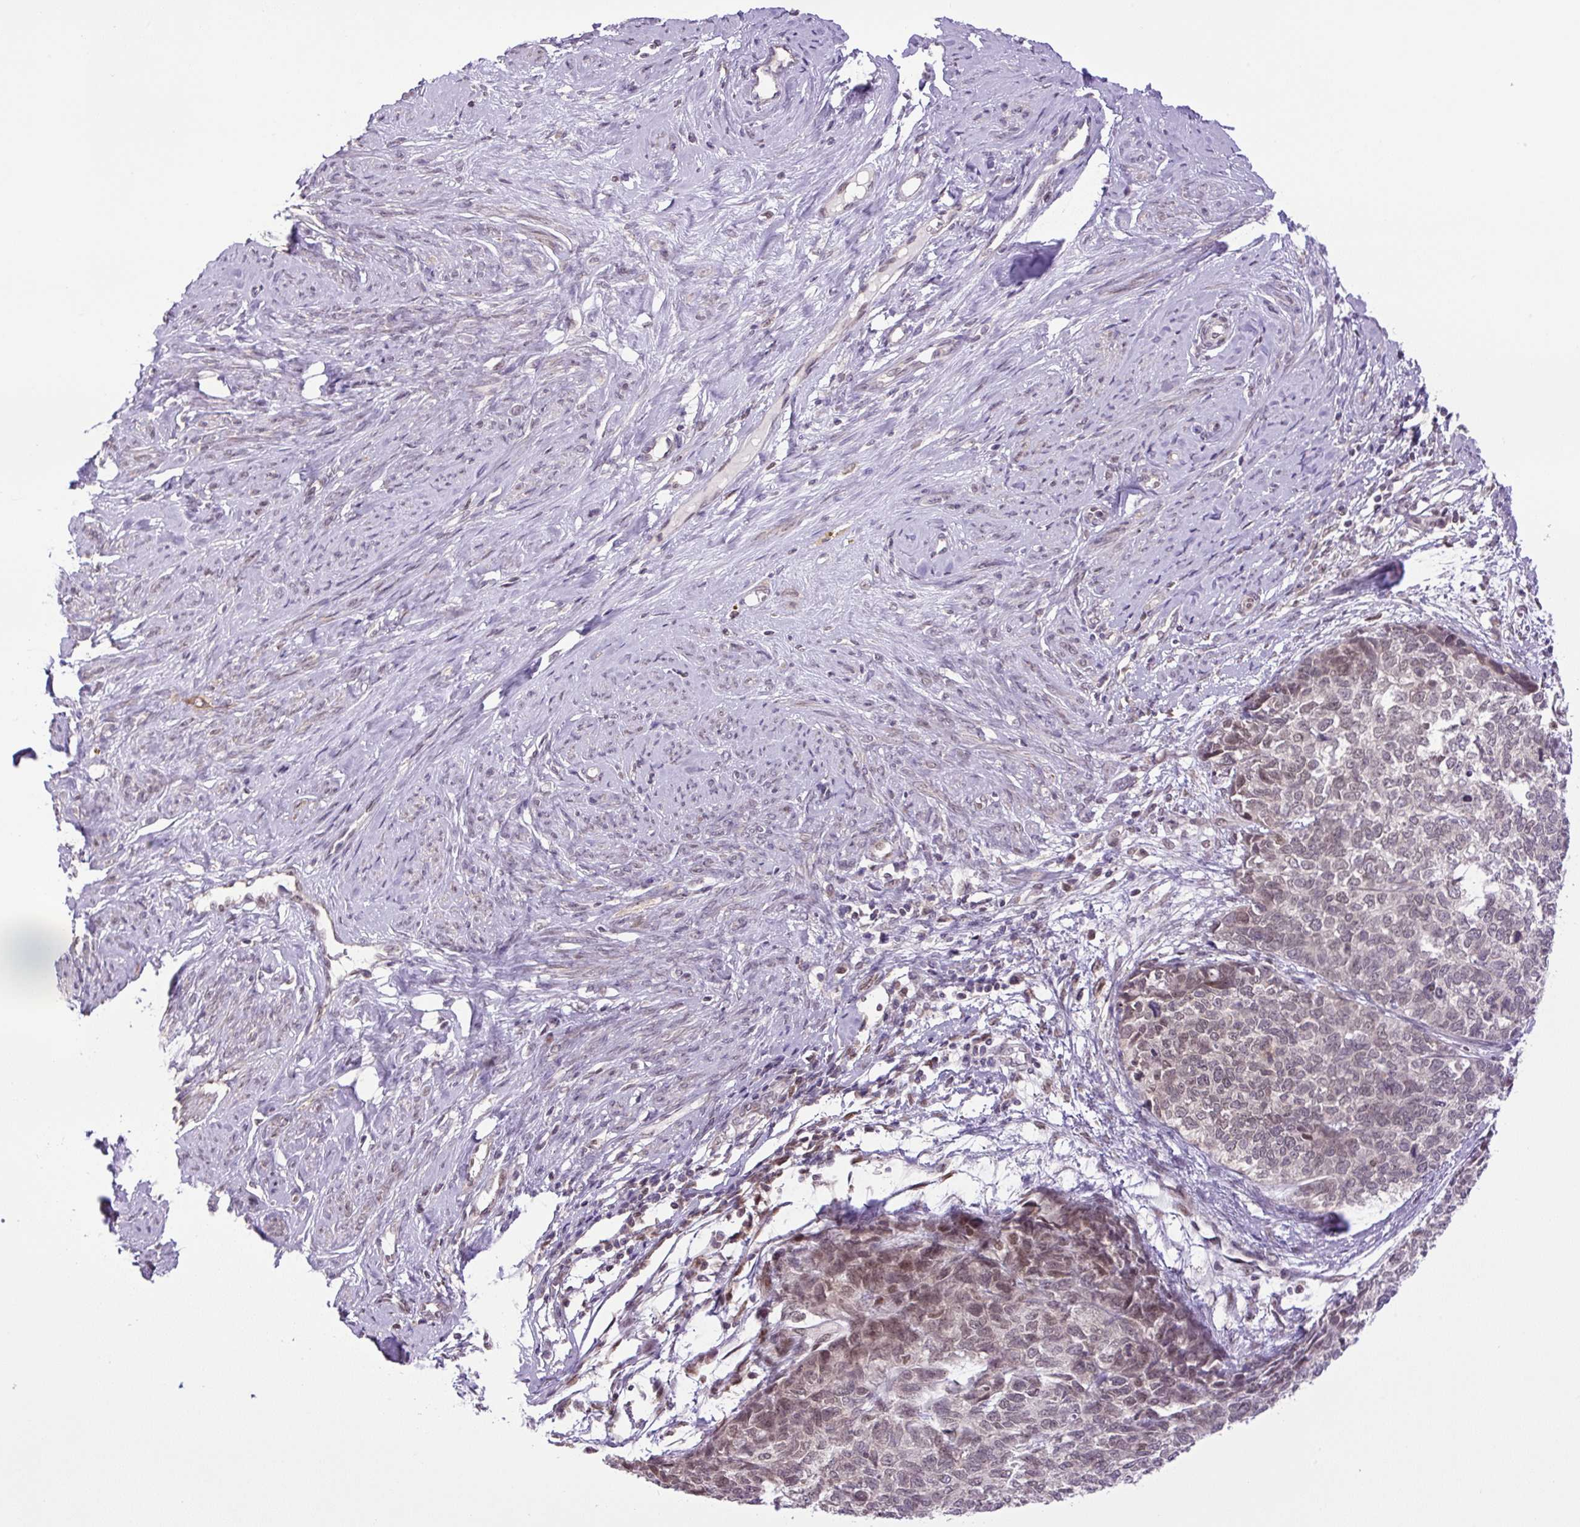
{"staining": {"intensity": "moderate", "quantity": ">75%", "location": "cytoplasmic/membranous,nuclear"}, "tissue": "cervical cancer", "cell_type": "Tumor cells", "image_type": "cancer", "snomed": [{"axis": "morphology", "description": "Squamous cell carcinoma, NOS"}, {"axis": "topography", "description": "Cervix"}], "caption": "A brown stain labels moderate cytoplasmic/membranous and nuclear positivity of a protein in squamous cell carcinoma (cervical) tumor cells.", "gene": "KPNA1", "patient": {"sex": "female", "age": 63}}